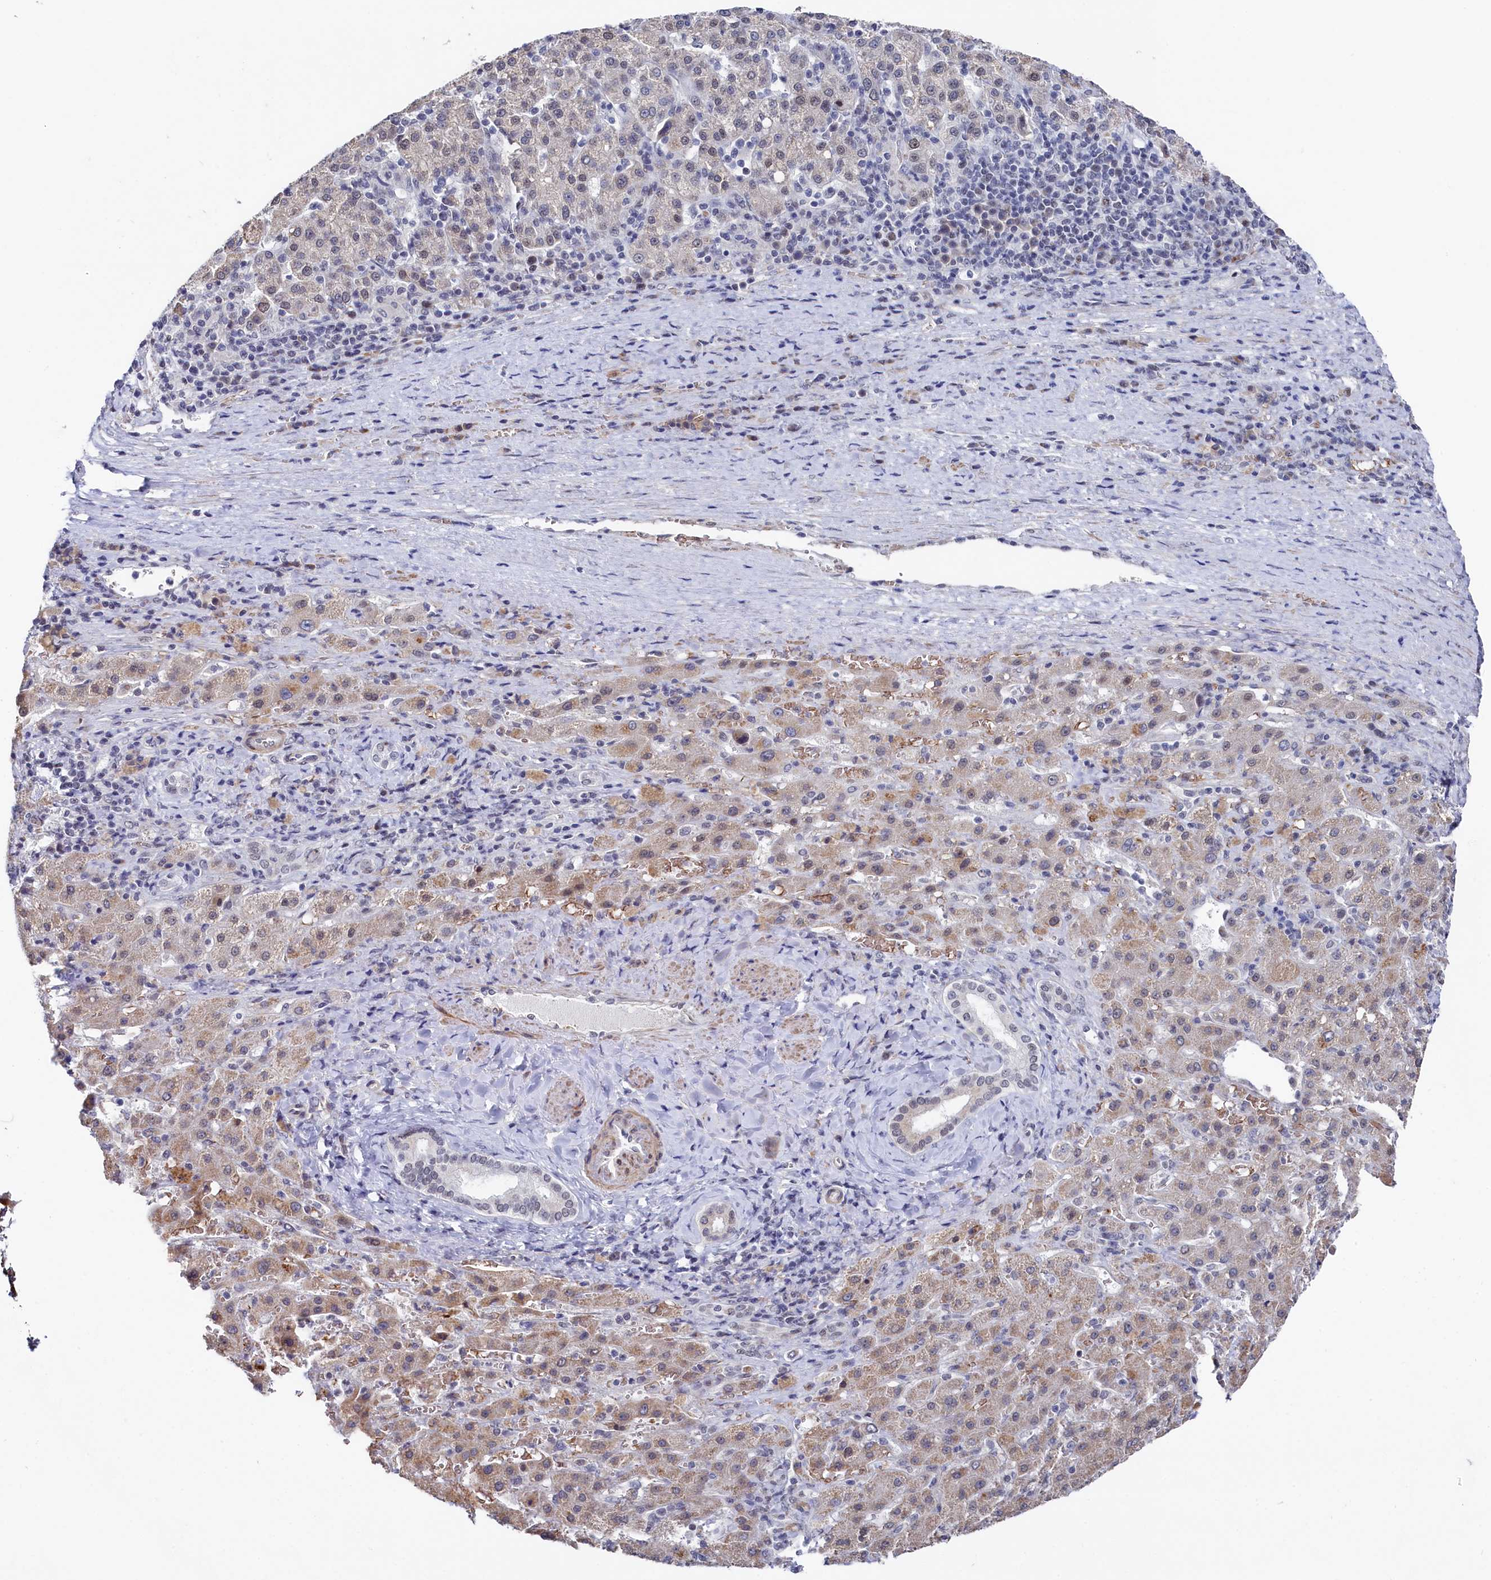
{"staining": {"intensity": "negative", "quantity": "none", "location": "none"}, "tissue": "liver cancer", "cell_type": "Tumor cells", "image_type": "cancer", "snomed": [{"axis": "morphology", "description": "Carcinoma, Hepatocellular, NOS"}, {"axis": "topography", "description": "Liver"}], "caption": "This is a photomicrograph of immunohistochemistry staining of hepatocellular carcinoma (liver), which shows no staining in tumor cells.", "gene": "TIGD4", "patient": {"sex": "female", "age": 58}}